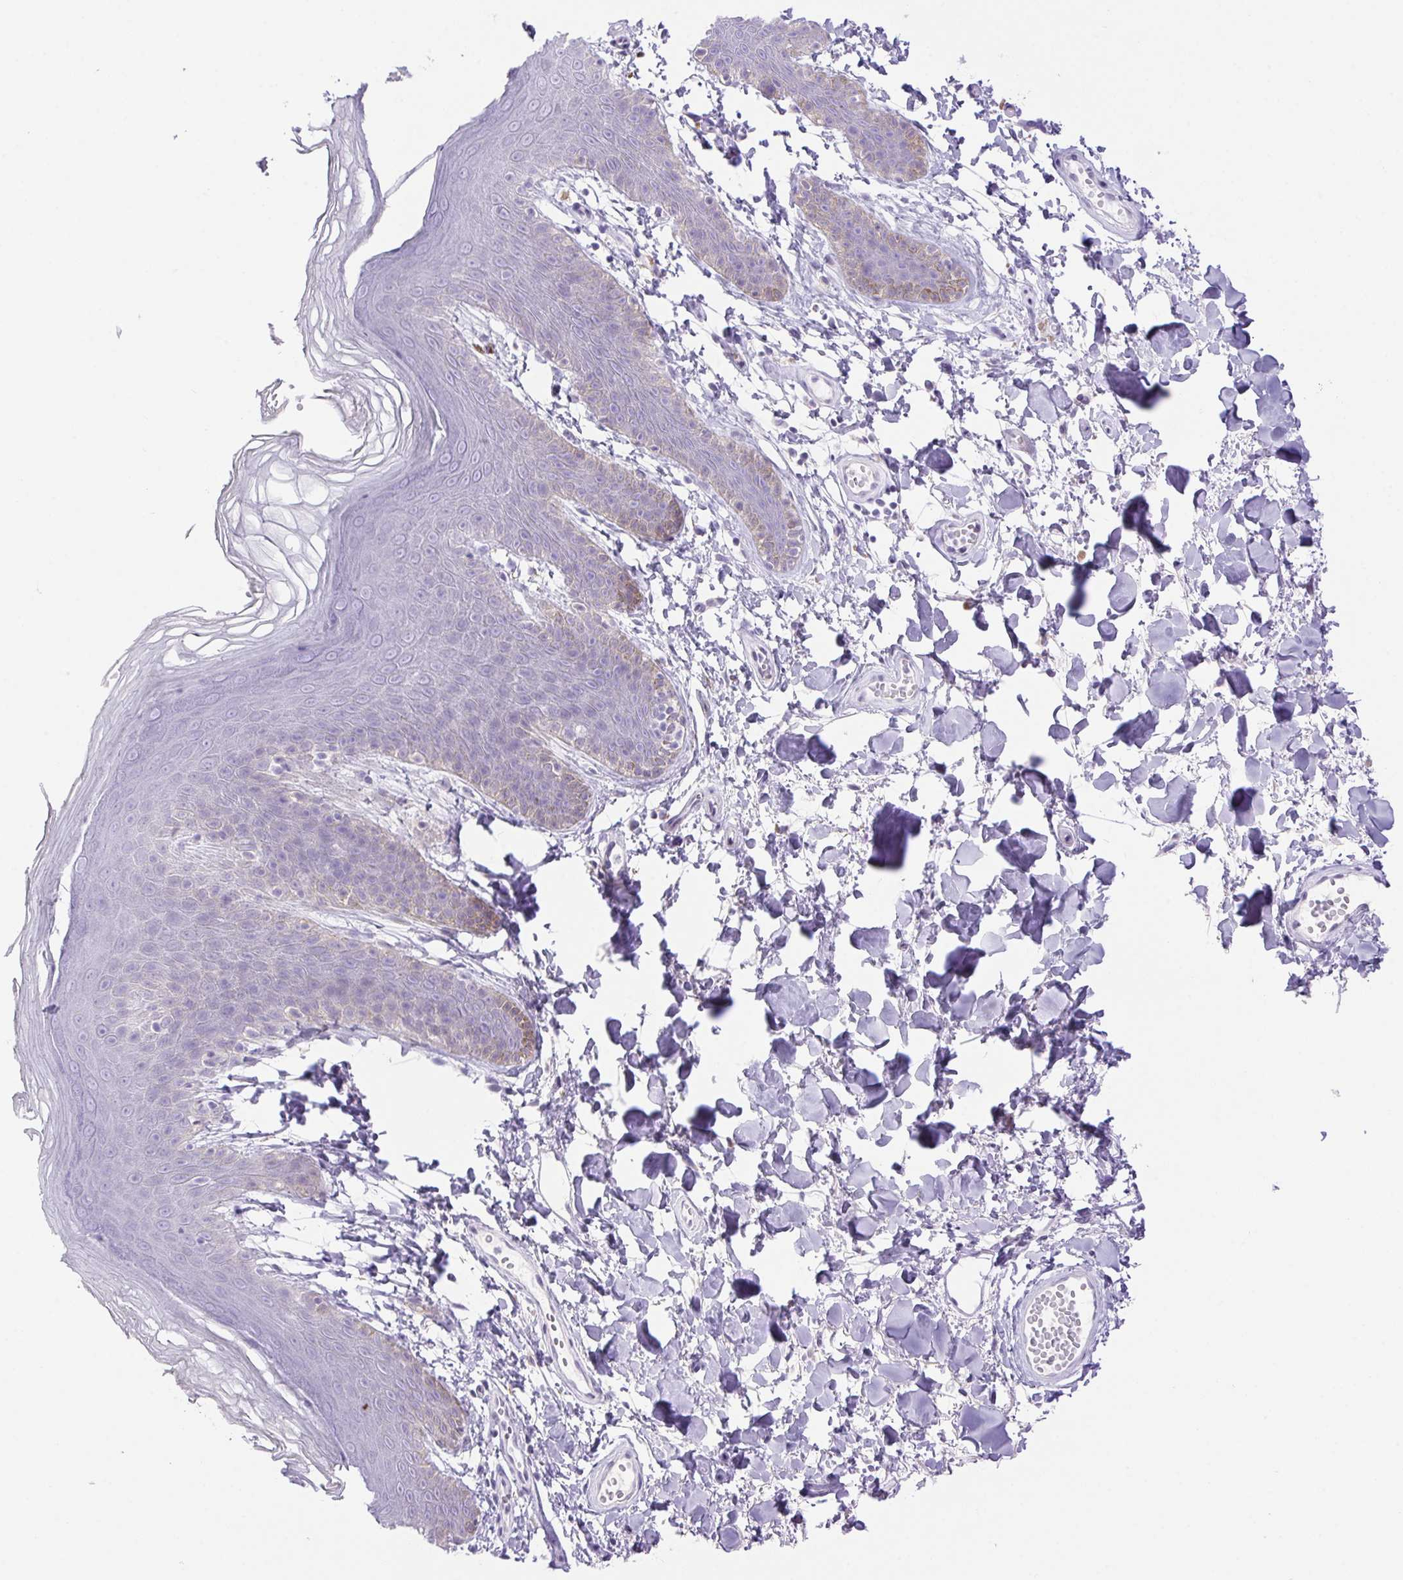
{"staining": {"intensity": "negative", "quantity": "none", "location": "none"}, "tissue": "skin", "cell_type": "Epidermal cells", "image_type": "normal", "snomed": [{"axis": "morphology", "description": "Normal tissue, NOS"}, {"axis": "topography", "description": "Anal"}], "caption": "The histopathology image exhibits no significant expression in epidermal cells of skin. (DAB immunohistochemistry (IHC), high magnification).", "gene": "ERP27", "patient": {"sex": "male", "age": 53}}